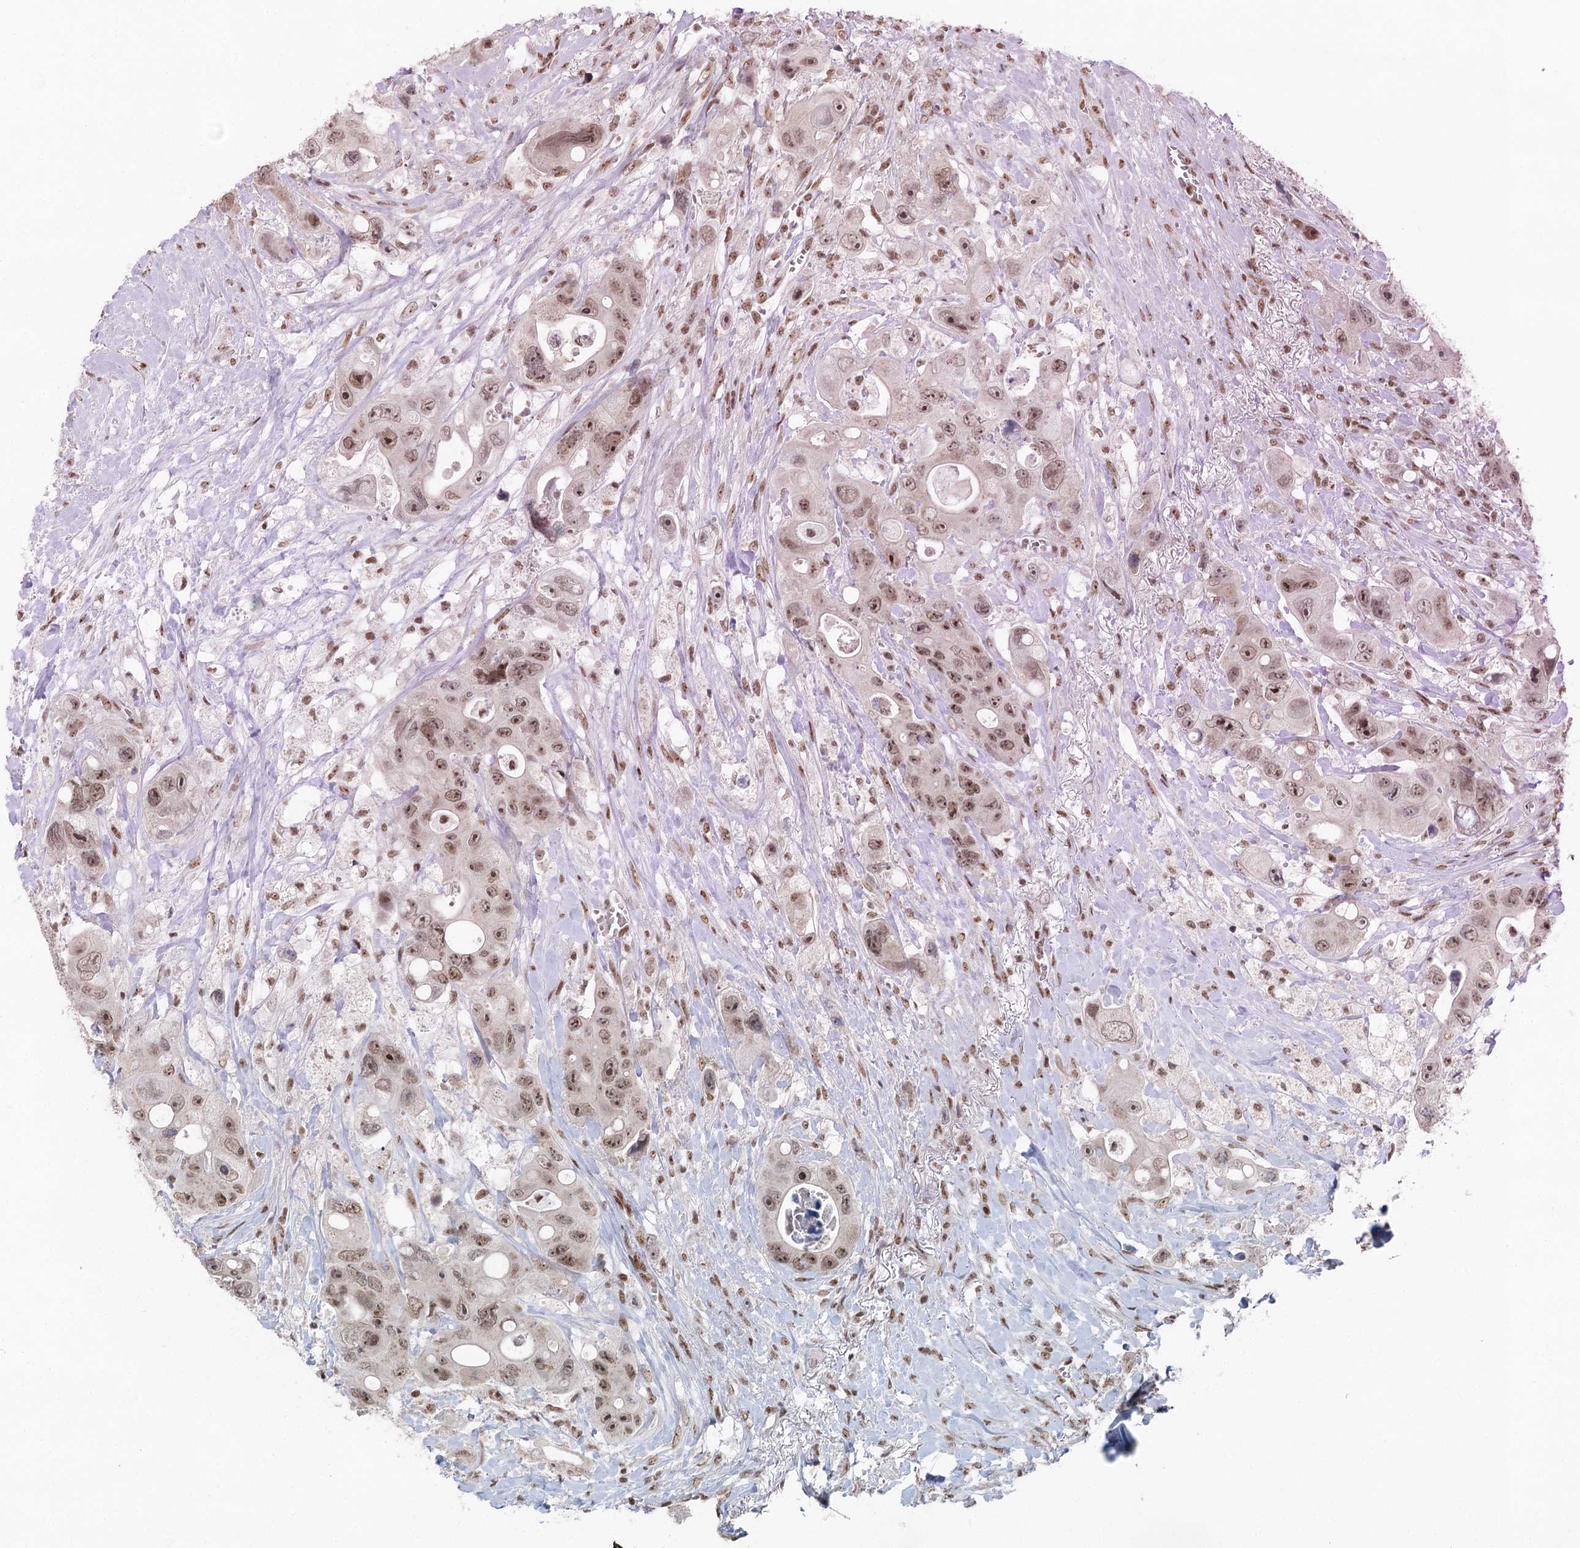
{"staining": {"intensity": "moderate", "quantity": ">75%", "location": "nuclear"}, "tissue": "colorectal cancer", "cell_type": "Tumor cells", "image_type": "cancer", "snomed": [{"axis": "morphology", "description": "Adenocarcinoma, NOS"}, {"axis": "topography", "description": "Colon"}], "caption": "Protein expression analysis of human adenocarcinoma (colorectal) reveals moderate nuclear staining in approximately >75% of tumor cells.", "gene": "CGGBP1", "patient": {"sex": "female", "age": 46}}